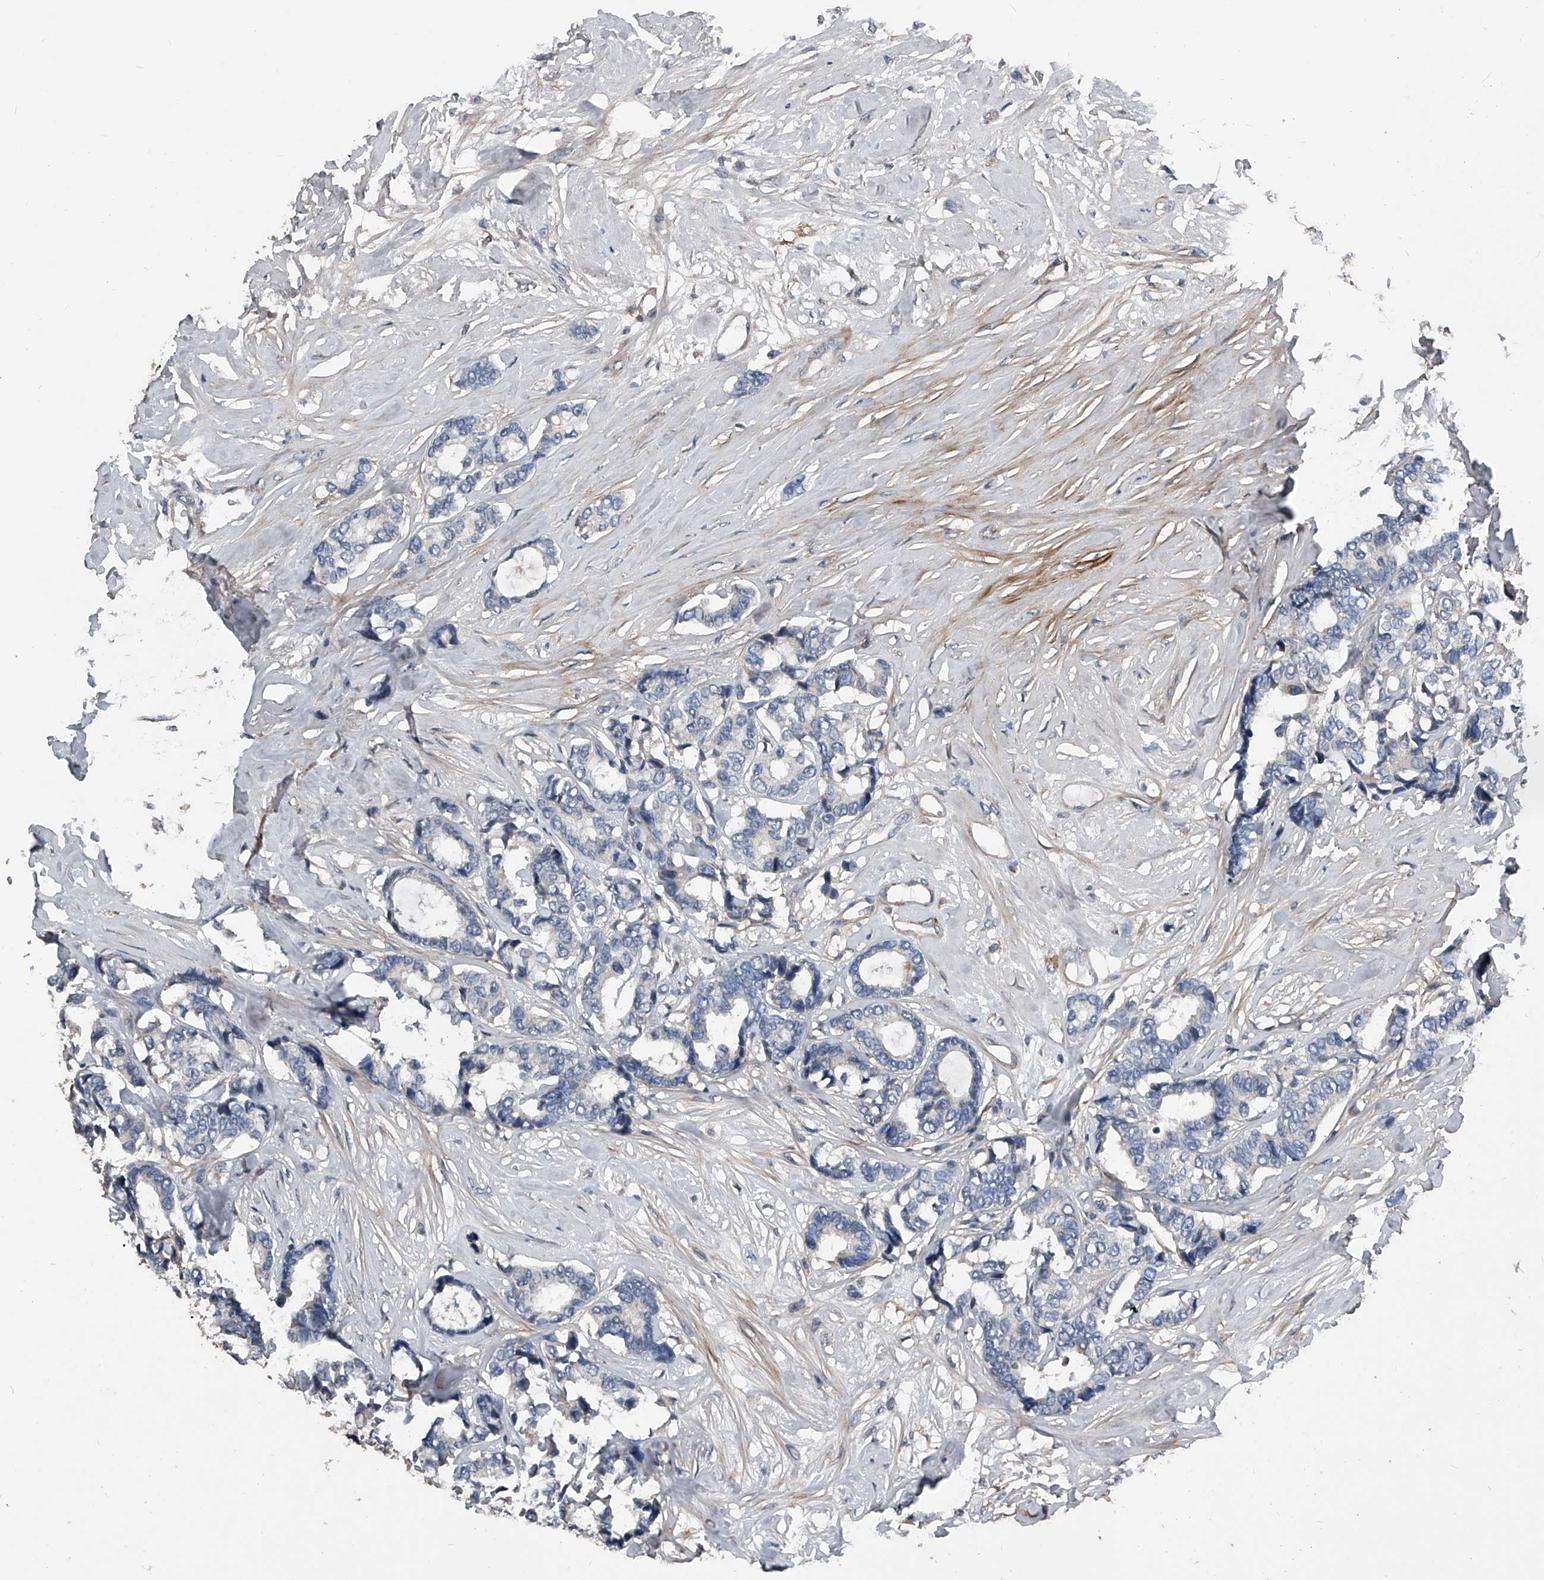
{"staining": {"intensity": "negative", "quantity": "none", "location": "none"}, "tissue": "breast cancer", "cell_type": "Tumor cells", "image_type": "cancer", "snomed": [{"axis": "morphology", "description": "Duct carcinoma"}, {"axis": "topography", "description": "Breast"}], "caption": "IHC of human infiltrating ductal carcinoma (breast) reveals no positivity in tumor cells. (Brightfield microscopy of DAB immunohistochemistry (IHC) at high magnification).", "gene": "PHACTR1", "patient": {"sex": "female", "age": 87}}